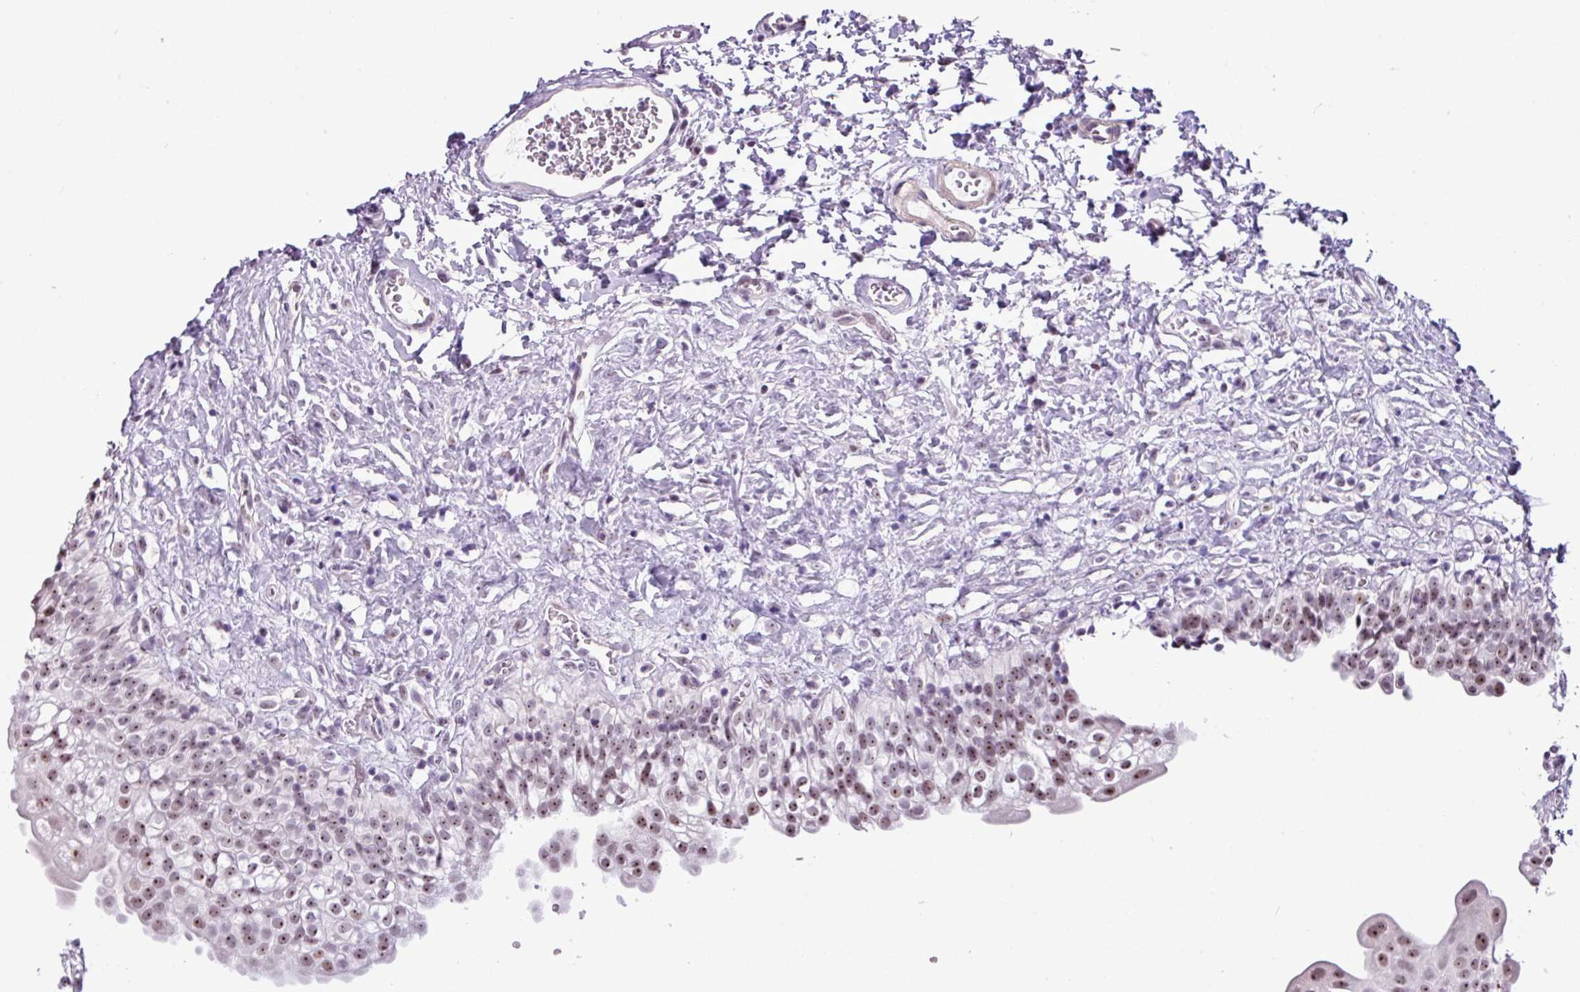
{"staining": {"intensity": "moderate", "quantity": ">75%", "location": "nuclear"}, "tissue": "urinary bladder", "cell_type": "Urothelial cells", "image_type": "normal", "snomed": [{"axis": "morphology", "description": "Normal tissue, NOS"}, {"axis": "topography", "description": "Urinary bladder"}], "caption": "Brown immunohistochemical staining in normal urinary bladder displays moderate nuclear expression in approximately >75% of urothelial cells. The staining was performed using DAB to visualize the protein expression in brown, while the nuclei were stained in blue with hematoxylin (Magnification: 20x).", "gene": "UTP18", "patient": {"sex": "male", "age": 51}}